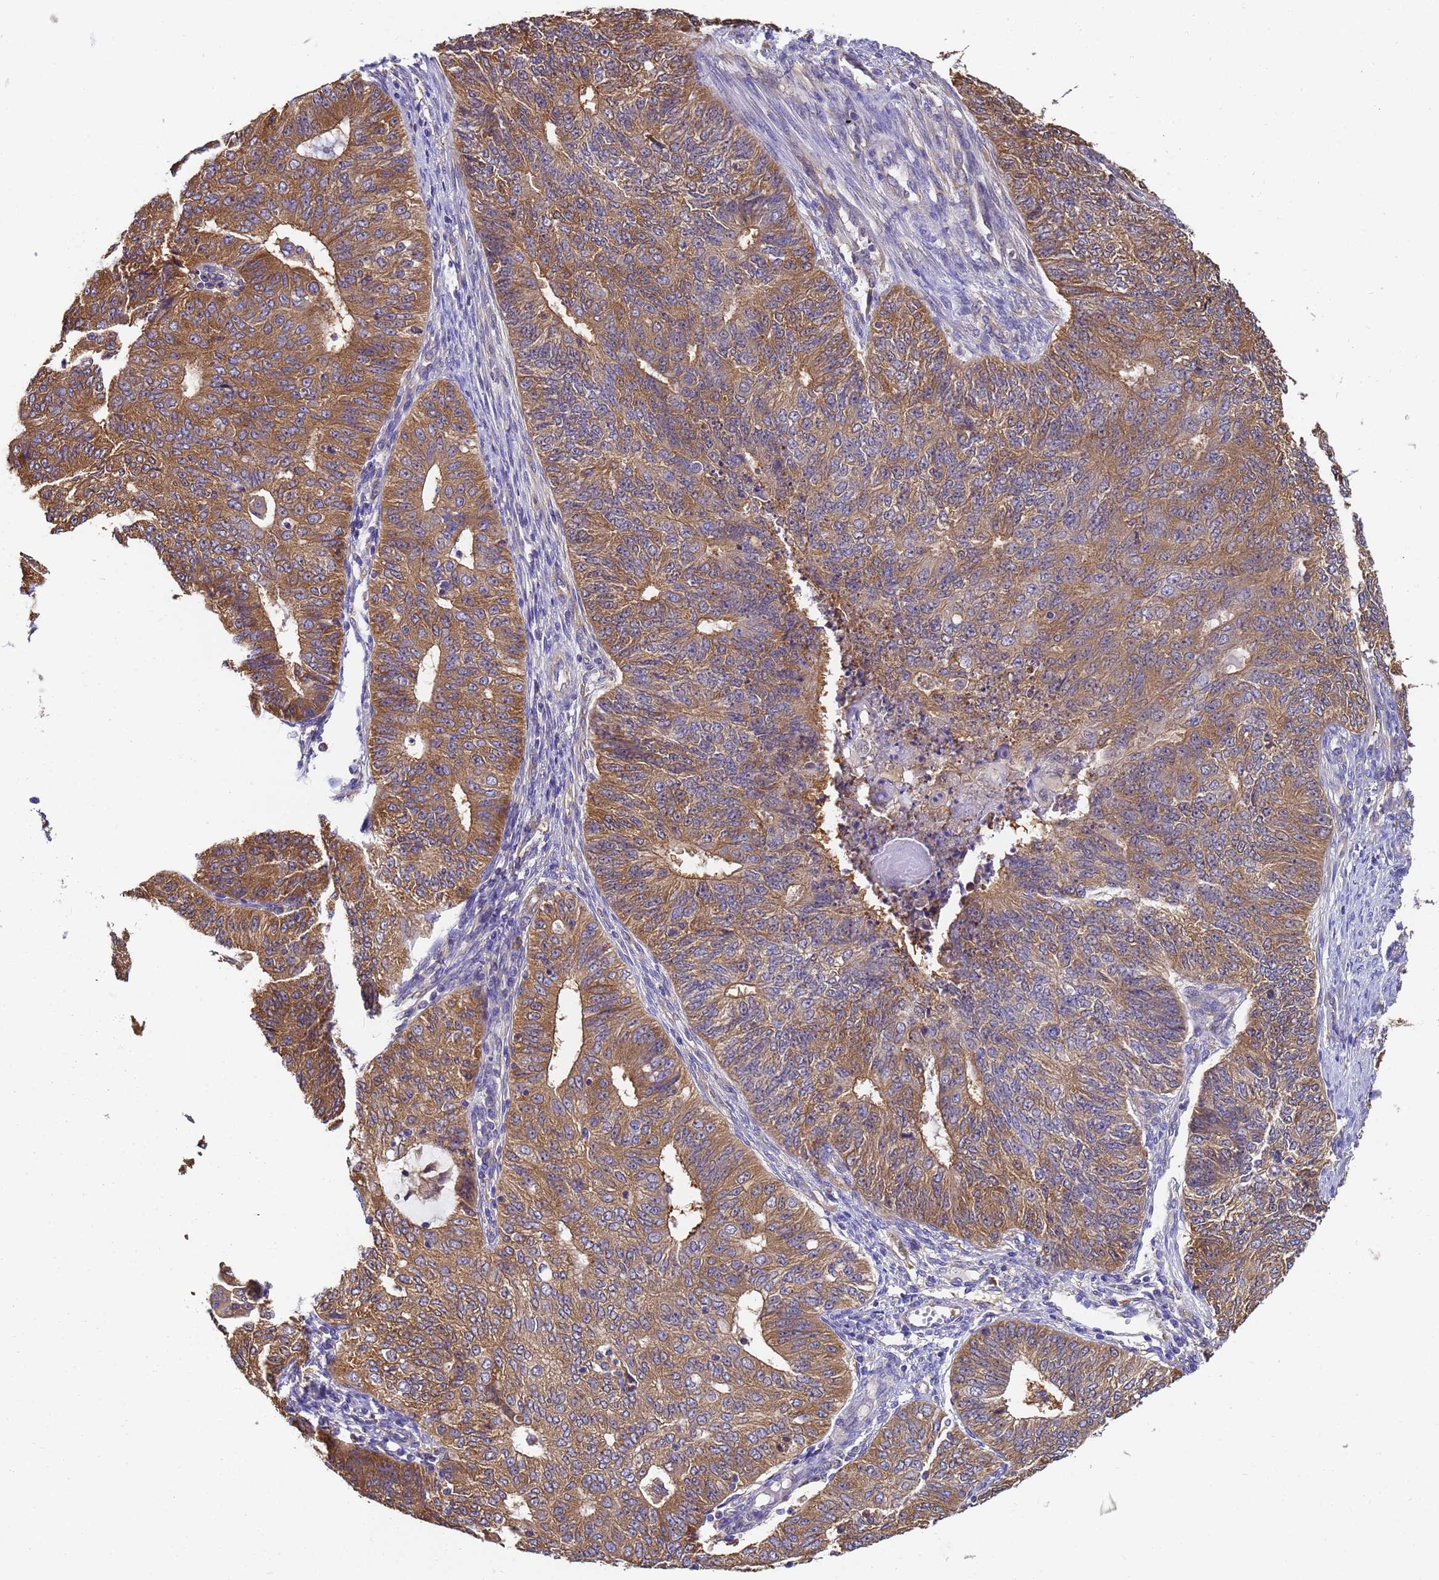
{"staining": {"intensity": "moderate", "quantity": ">75%", "location": "cytoplasmic/membranous"}, "tissue": "endometrial cancer", "cell_type": "Tumor cells", "image_type": "cancer", "snomed": [{"axis": "morphology", "description": "Adenocarcinoma, NOS"}, {"axis": "topography", "description": "Endometrium"}], "caption": "Protein expression analysis of human endometrial cancer (adenocarcinoma) reveals moderate cytoplasmic/membranous positivity in approximately >75% of tumor cells.", "gene": "NME1-NME2", "patient": {"sex": "female", "age": 32}}